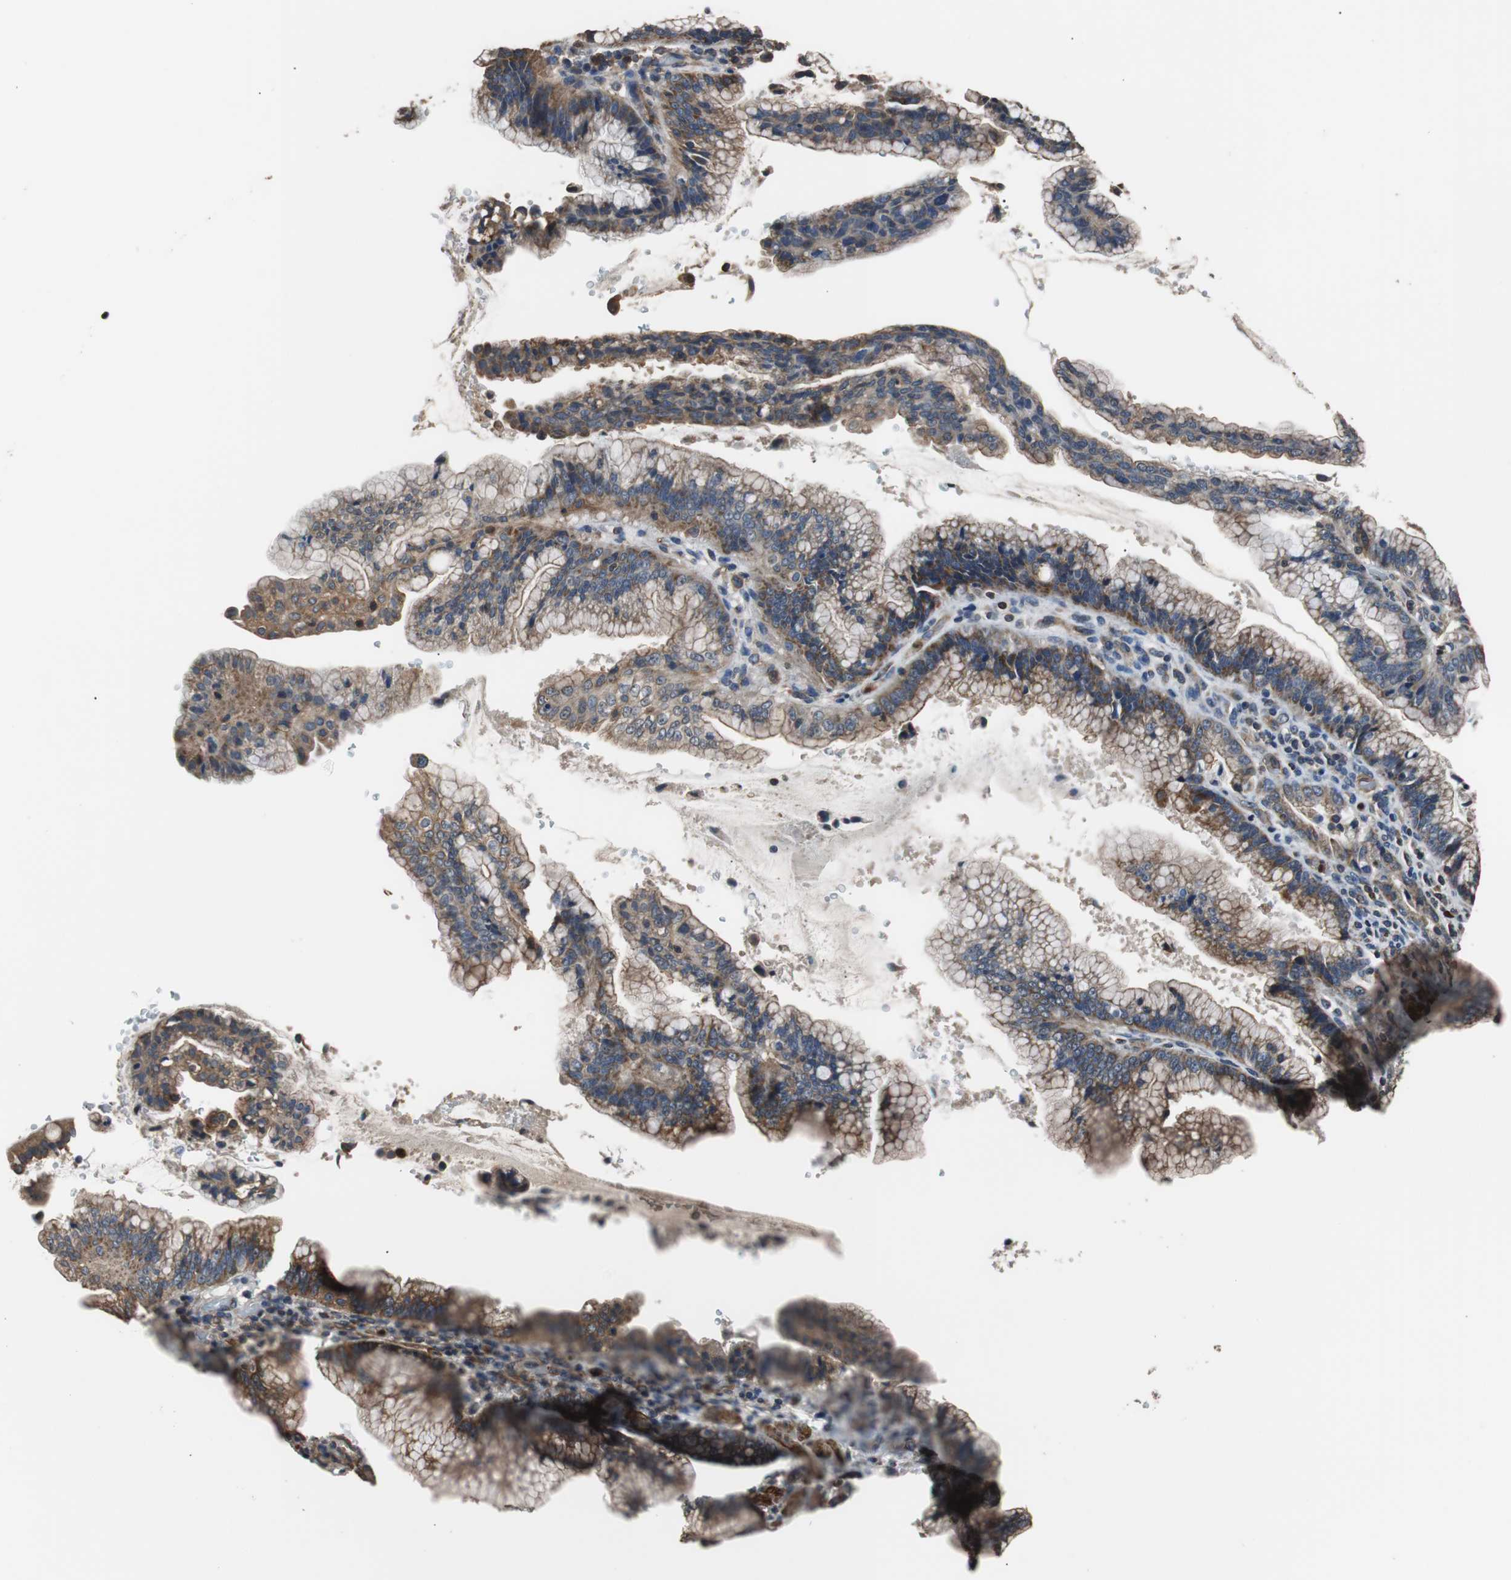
{"staining": {"intensity": "moderate", "quantity": ">75%", "location": "cytoplasmic/membranous"}, "tissue": "pancreatic cancer", "cell_type": "Tumor cells", "image_type": "cancer", "snomed": [{"axis": "morphology", "description": "Adenocarcinoma, NOS"}, {"axis": "topography", "description": "Pancreas"}], "caption": "Immunohistochemistry micrograph of pancreatic cancer (adenocarcinoma) stained for a protein (brown), which exhibits medium levels of moderate cytoplasmic/membranous positivity in about >75% of tumor cells.", "gene": "PITRM1", "patient": {"sex": "female", "age": 64}}